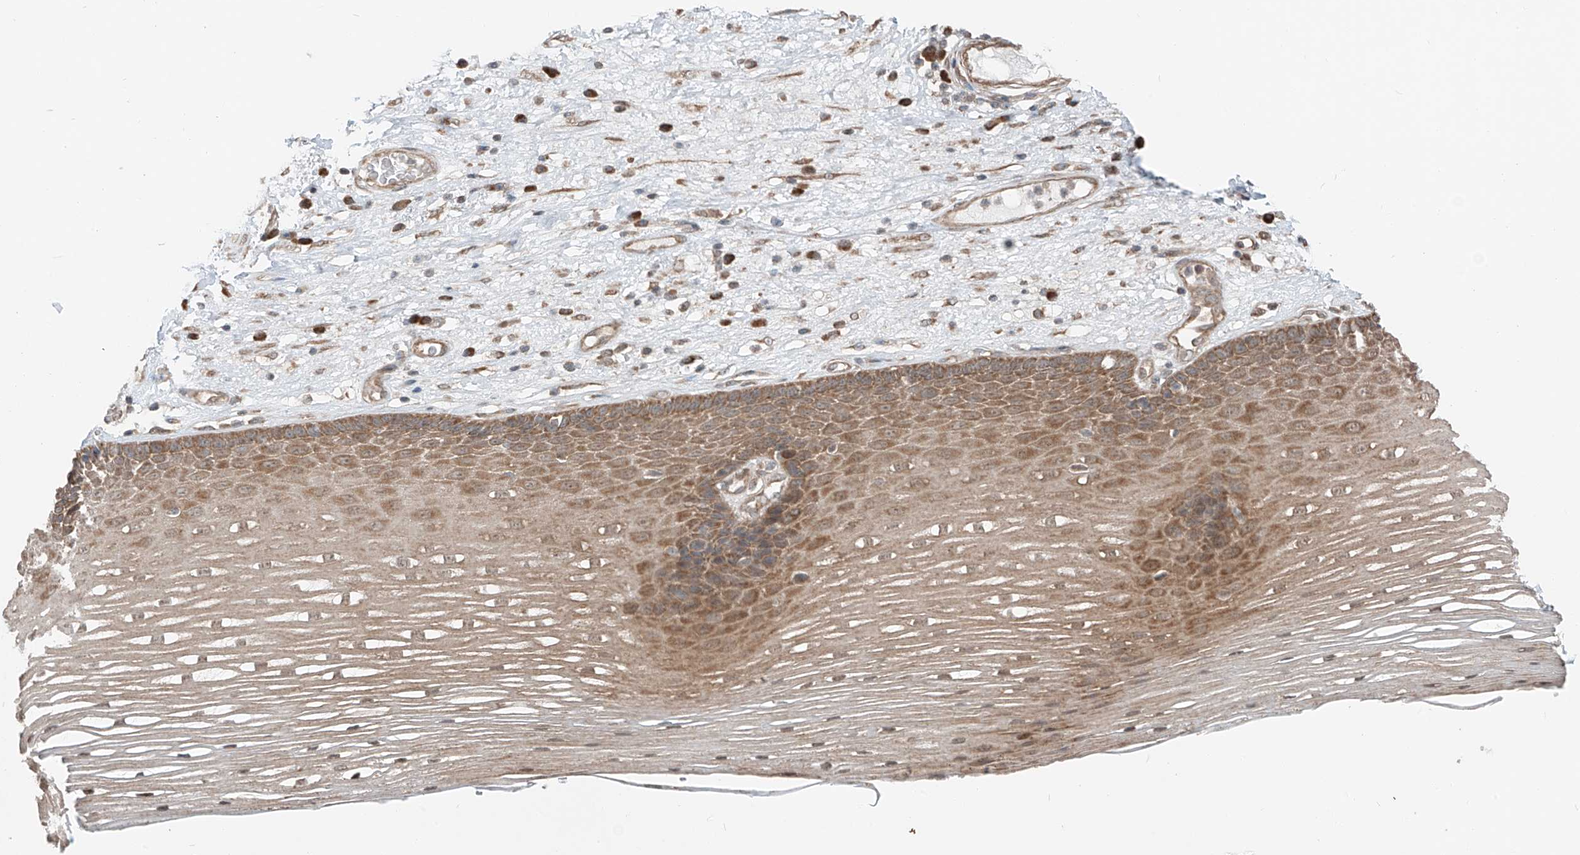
{"staining": {"intensity": "moderate", "quantity": ">75%", "location": "cytoplasmic/membranous"}, "tissue": "esophagus", "cell_type": "Squamous epithelial cells", "image_type": "normal", "snomed": [{"axis": "morphology", "description": "Normal tissue, NOS"}, {"axis": "topography", "description": "Esophagus"}], "caption": "Esophagus stained with DAB (3,3'-diaminobenzidine) immunohistochemistry (IHC) demonstrates medium levels of moderate cytoplasmic/membranous expression in approximately >75% of squamous epithelial cells. (Stains: DAB (3,3'-diaminobenzidine) in brown, nuclei in blue, Microscopy: brightfield microscopy at high magnification).", "gene": "CEP162", "patient": {"sex": "male", "age": 62}}